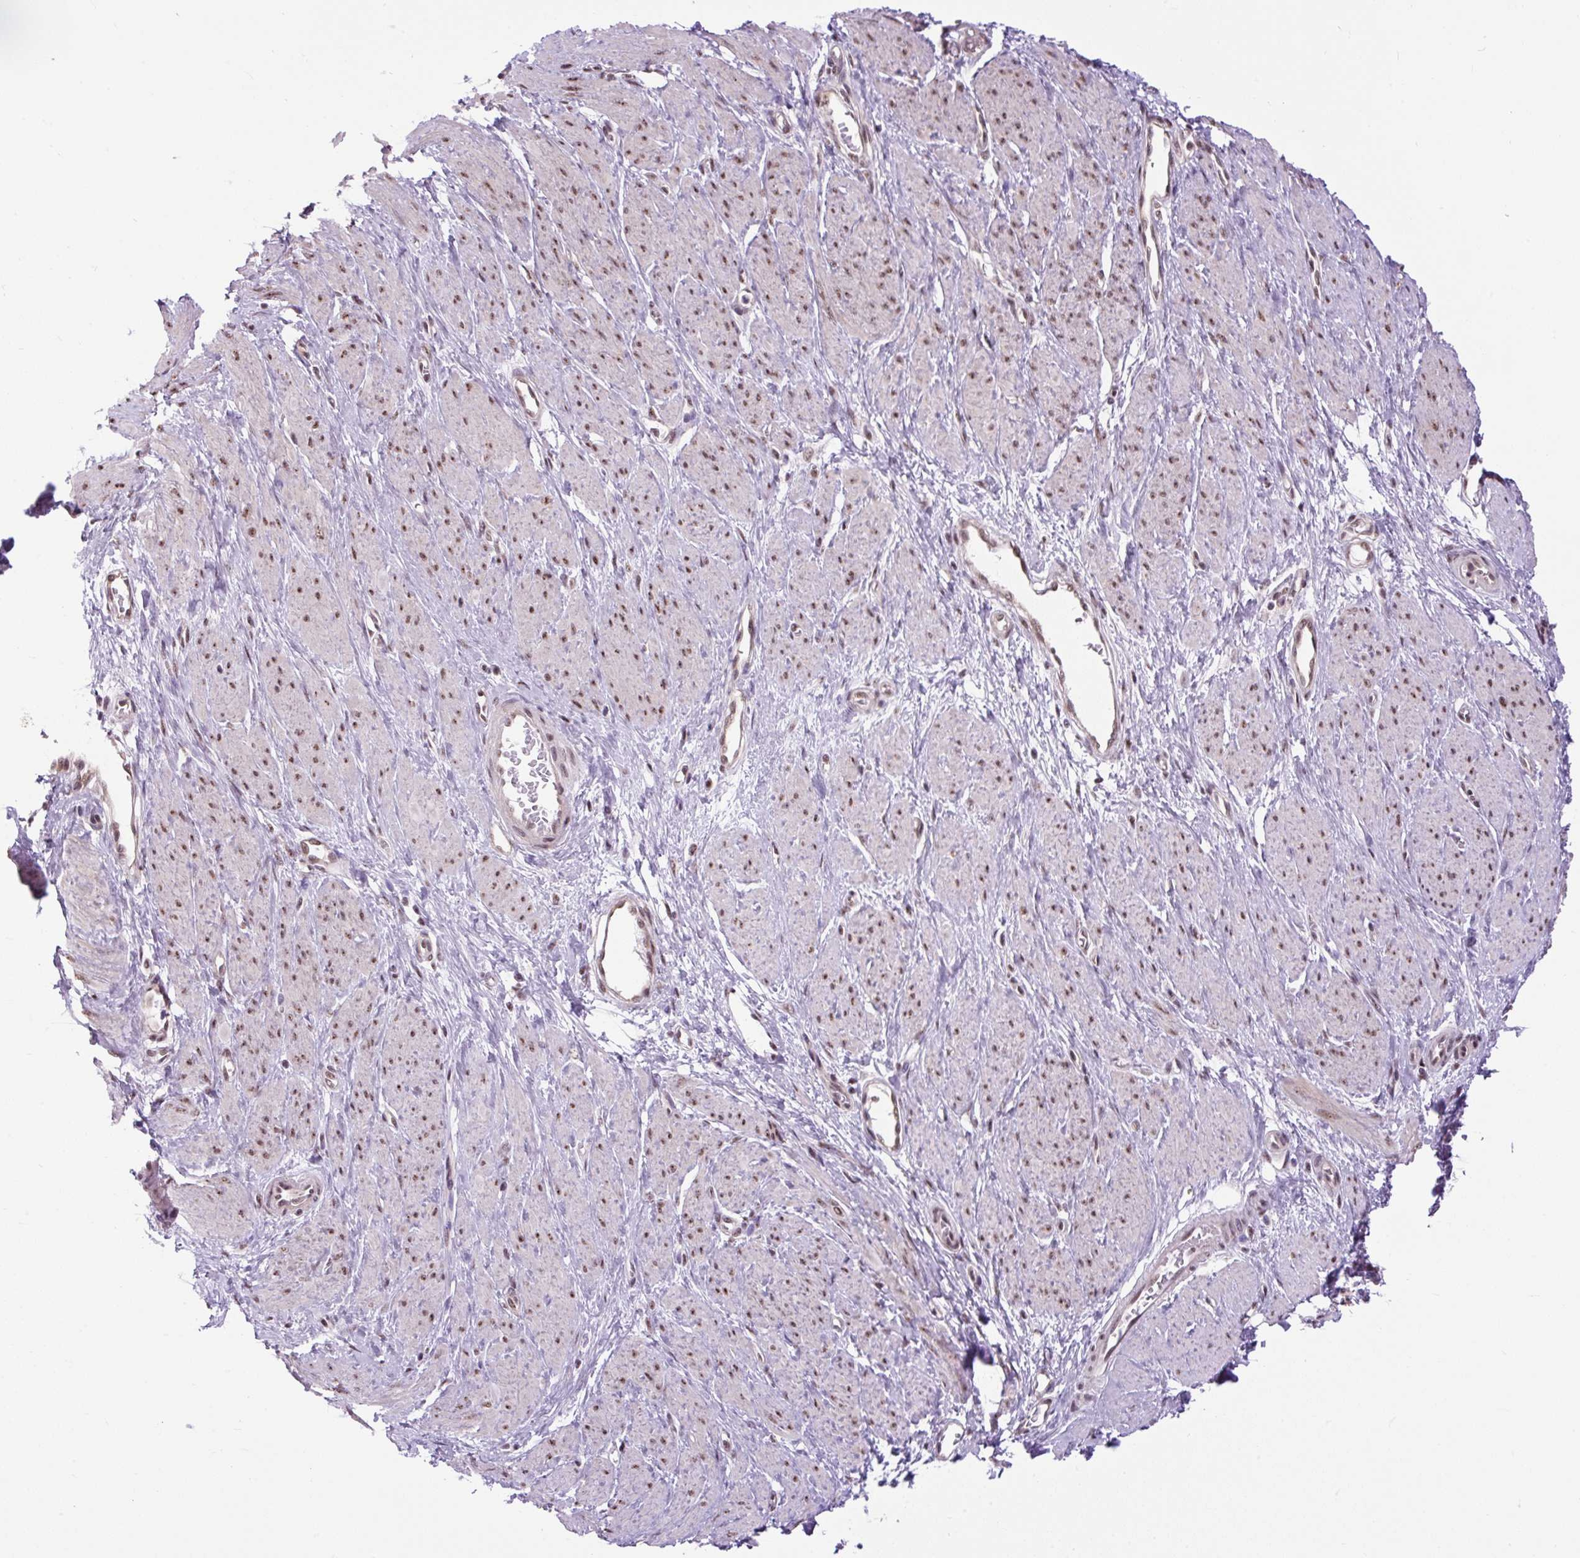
{"staining": {"intensity": "moderate", "quantity": "25%-75%", "location": "nuclear"}, "tissue": "smooth muscle", "cell_type": "Smooth muscle cells", "image_type": "normal", "snomed": [{"axis": "morphology", "description": "Normal tissue, NOS"}, {"axis": "topography", "description": "Smooth muscle"}, {"axis": "topography", "description": "Uterus"}], "caption": "Smooth muscle cells demonstrate medium levels of moderate nuclear expression in approximately 25%-75% of cells in normal smooth muscle.", "gene": "SMC5", "patient": {"sex": "female", "age": 39}}